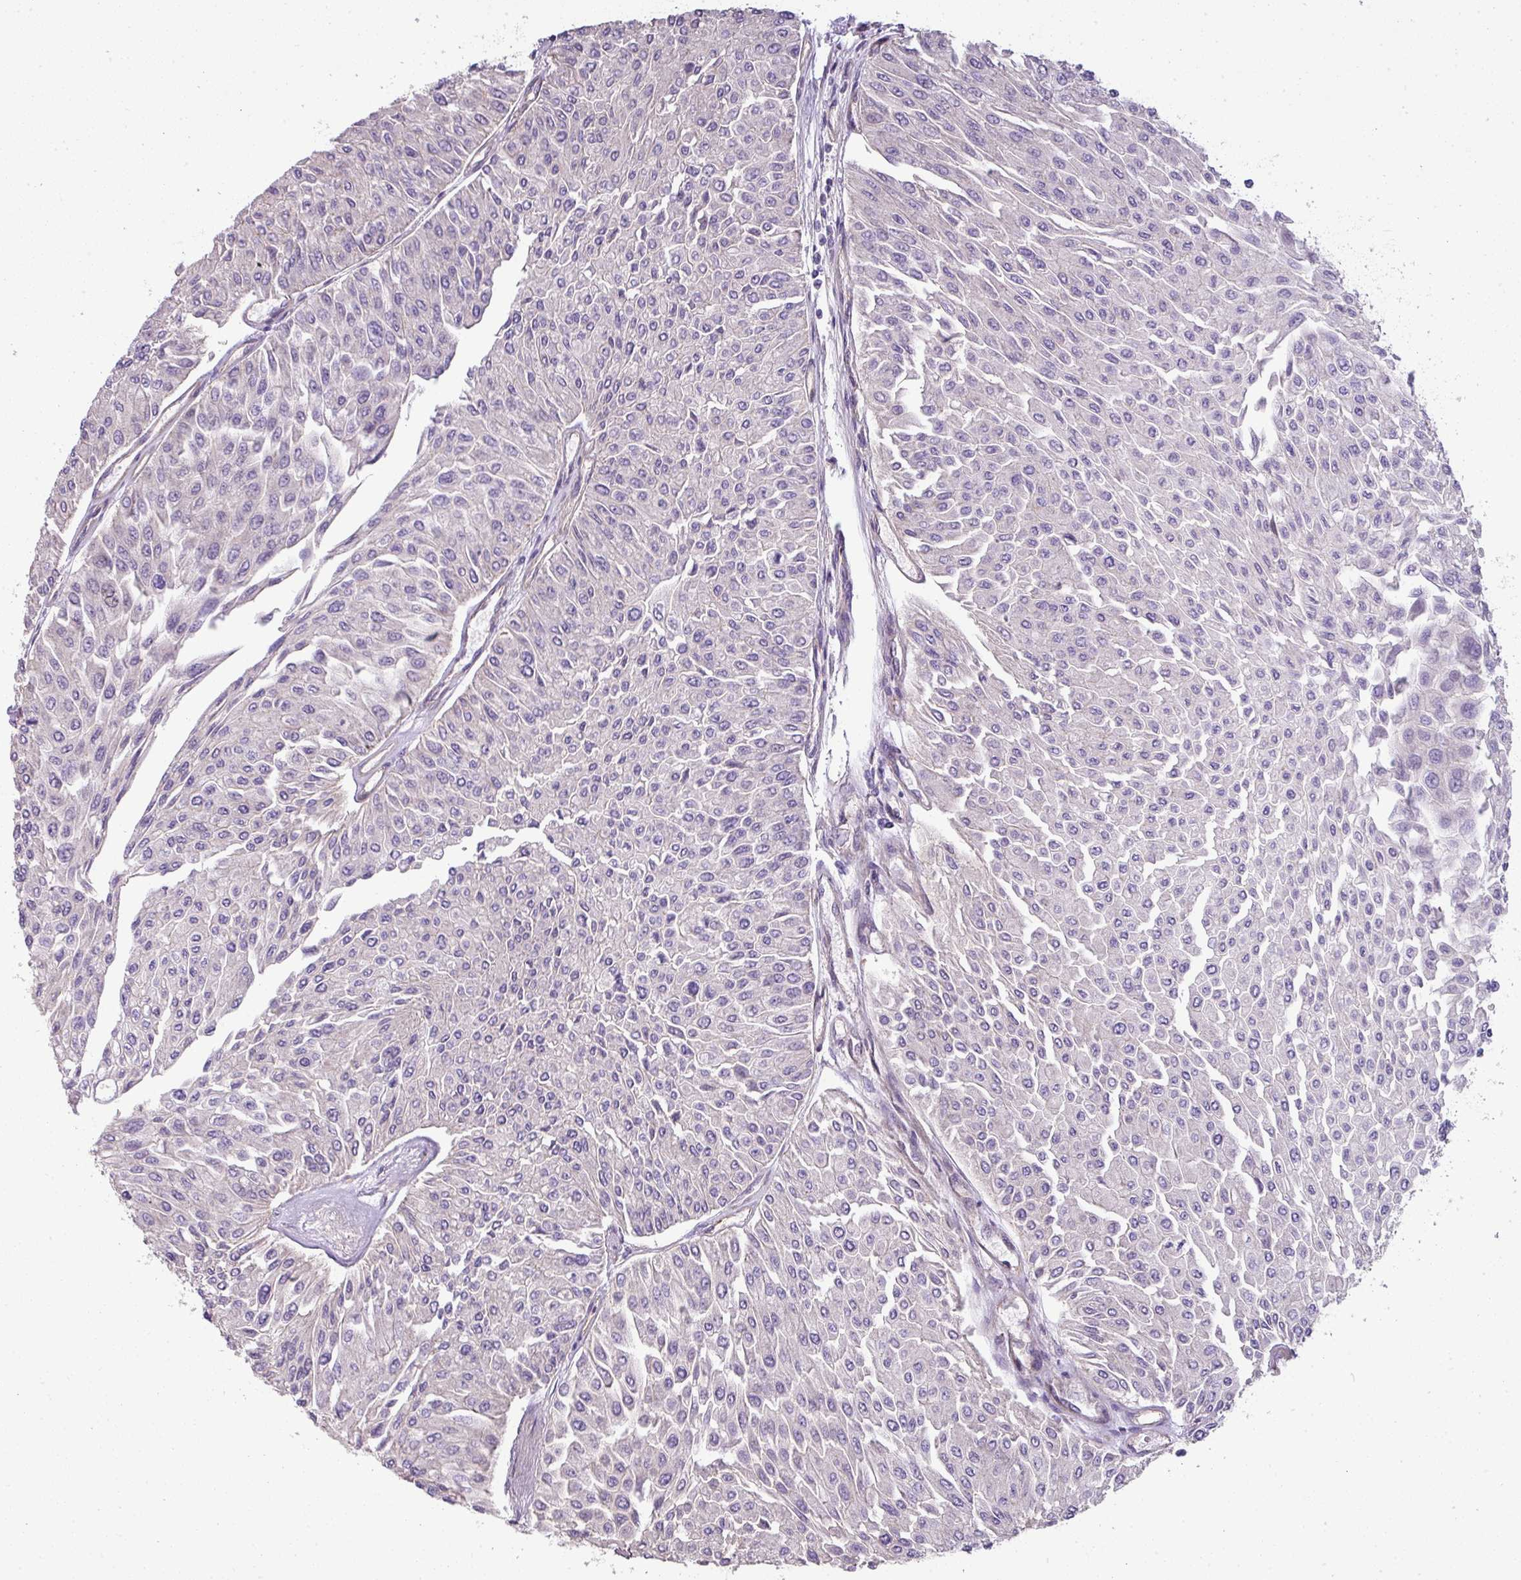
{"staining": {"intensity": "negative", "quantity": "none", "location": "none"}, "tissue": "urothelial cancer", "cell_type": "Tumor cells", "image_type": "cancer", "snomed": [{"axis": "morphology", "description": "Urothelial carcinoma, Low grade"}, {"axis": "topography", "description": "Urinary bladder"}], "caption": "Tumor cells are negative for protein expression in human urothelial cancer.", "gene": "PALS2", "patient": {"sex": "male", "age": 67}}